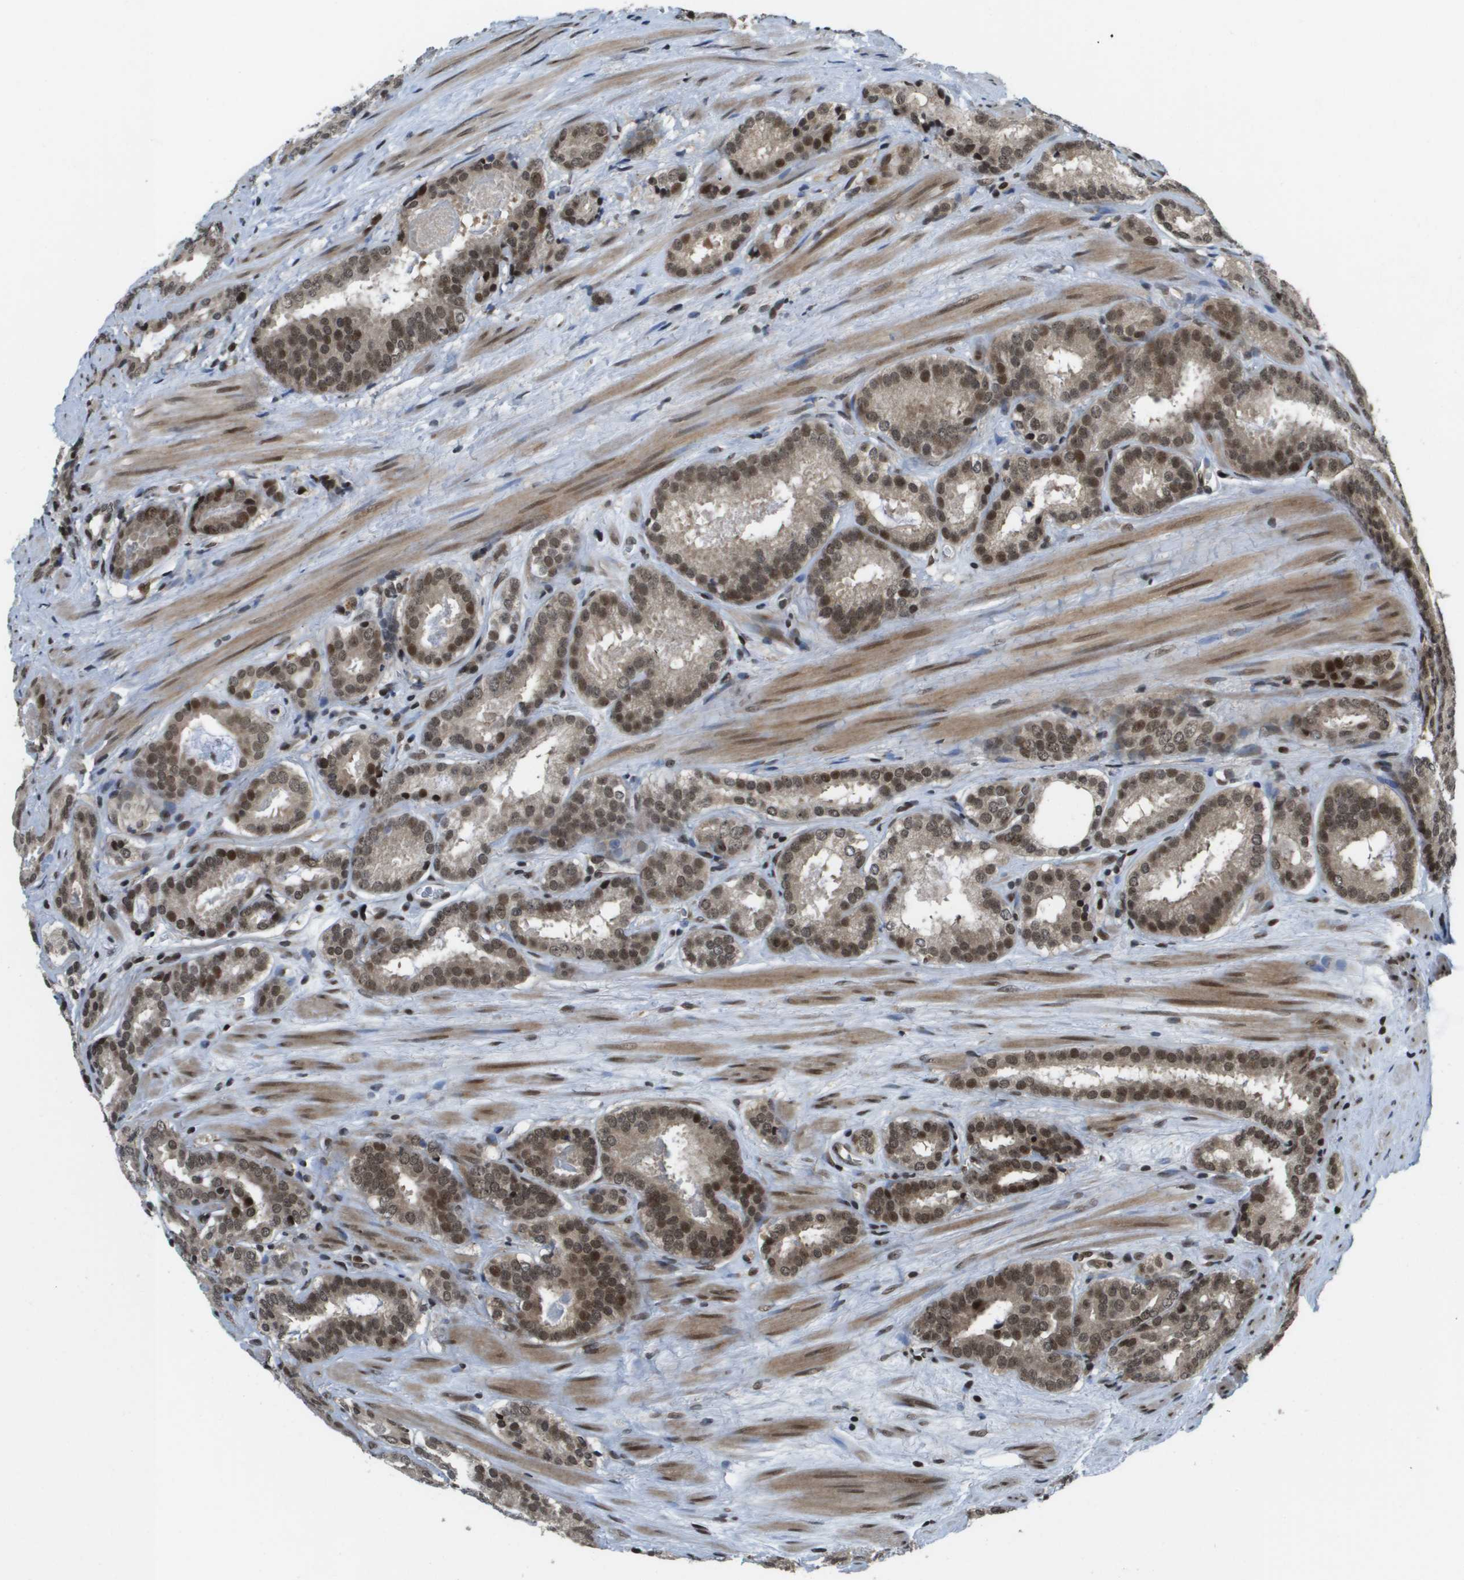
{"staining": {"intensity": "moderate", "quantity": ">75%", "location": "cytoplasmic/membranous,nuclear"}, "tissue": "prostate cancer", "cell_type": "Tumor cells", "image_type": "cancer", "snomed": [{"axis": "morphology", "description": "Adenocarcinoma, Low grade"}, {"axis": "topography", "description": "Prostate"}], "caption": "A high-resolution histopathology image shows IHC staining of prostate adenocarcinoma (low-grade), which displays moderate cytoplasmic/membranous and nuclear expression in about >75% of tumor cells. Immunohistochemistry stains the protein of interest in brown and the nuclei are stained blue.", "gene": "RECQL4", "patient": {"sex": "male", "age": 69}}